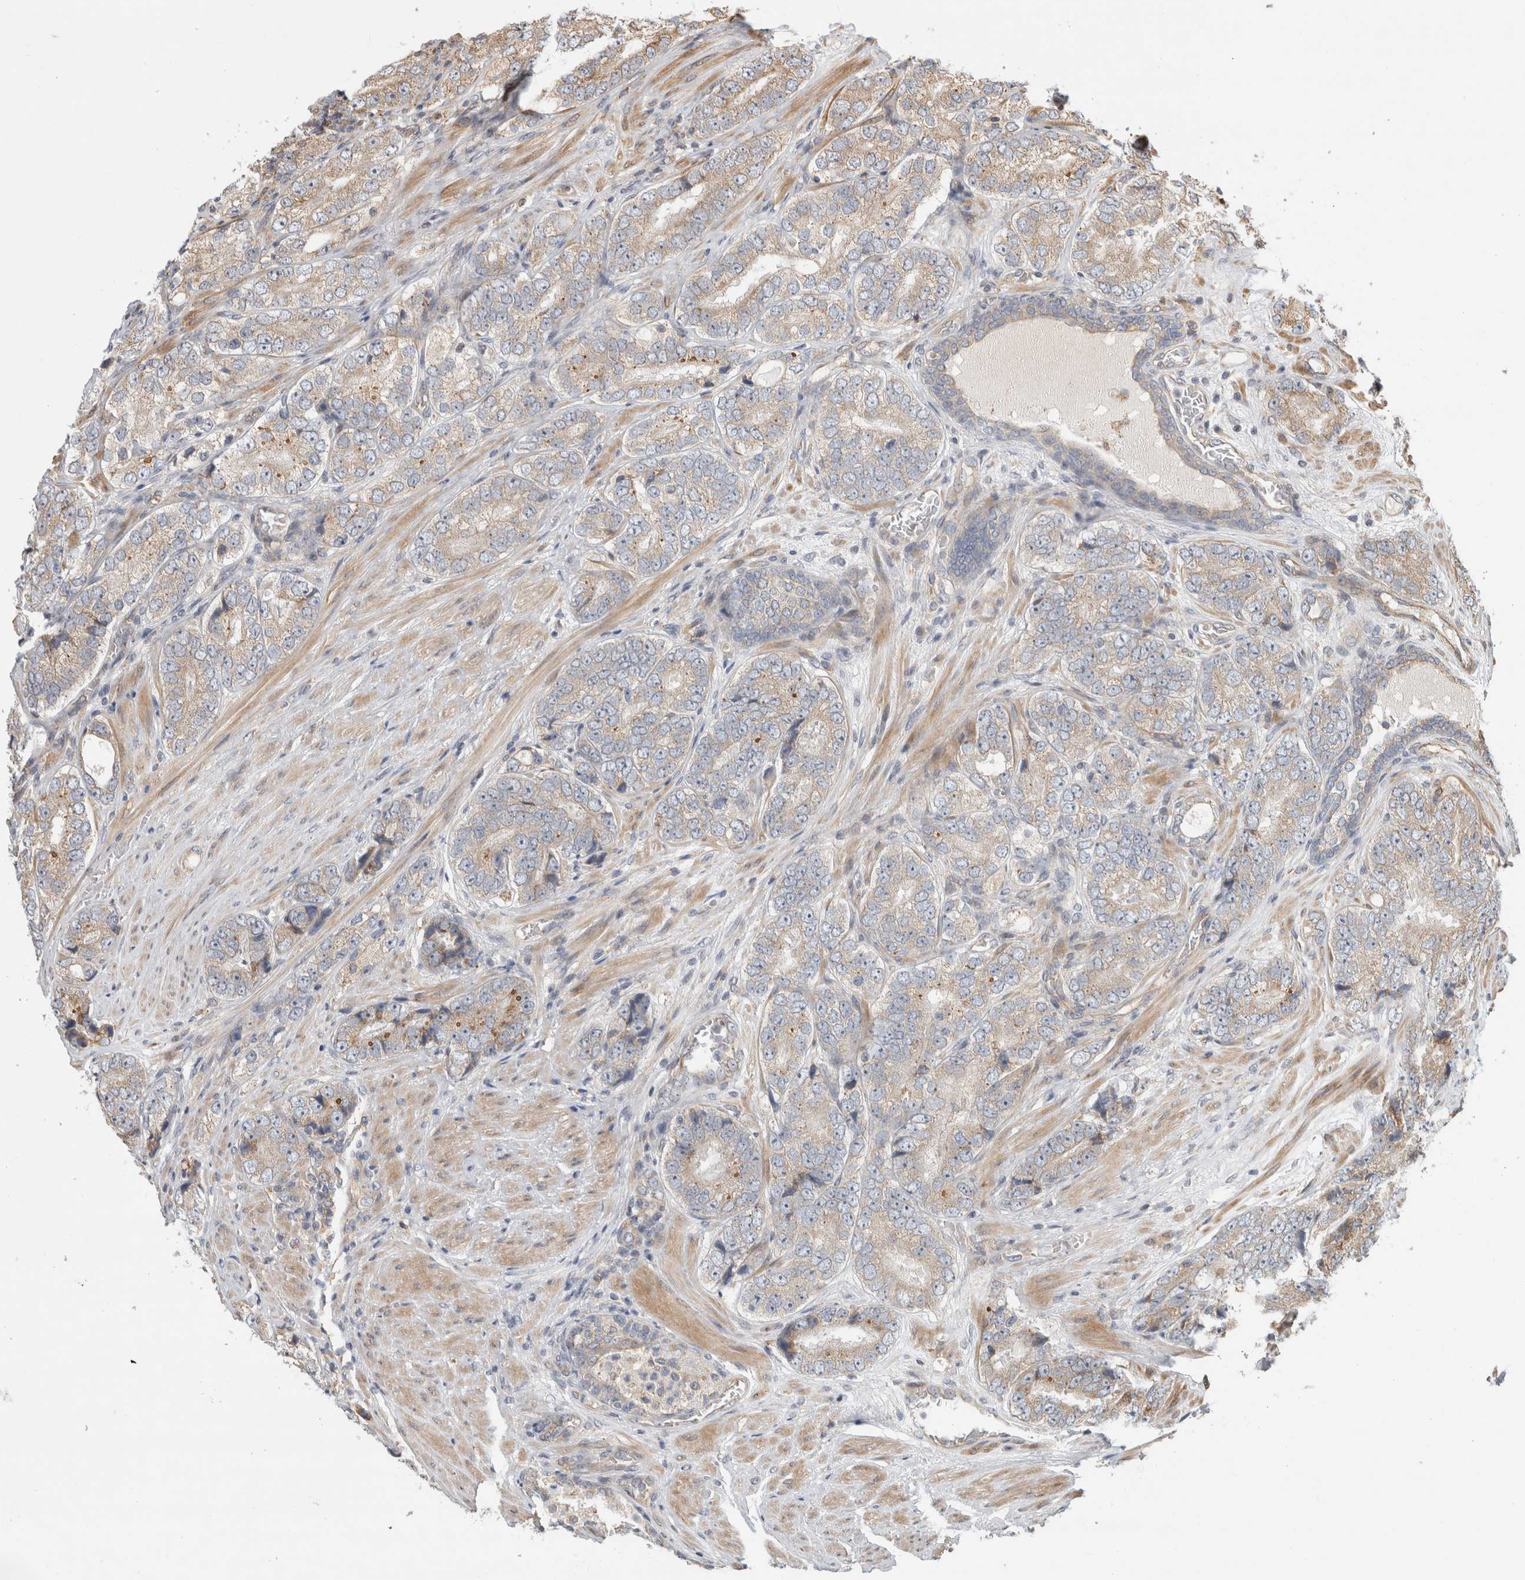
{"staining": {"intensity": "weak", "quantity": "25%-75%", "location": "cytoplasmic/membranous"}, "tissue": "prostate cancer", "cell_type": "Tumor cells", "image_type": "cancer", "snomed": [{"axis": "morphology", "description": "Adenocarcinoma, High grade"}, {"axis": "topography", "description": "Prostate"}], "caption": "Human prostate cancer (adenocarcinoma (high-grade)) stained with a brown dye demonstrates weak cytoplasmic/membranous positive staining in approximately 25%-75% of tumor cells.", "gene": "TUBD1", "patient": {"sex": "male", "age": 56}}